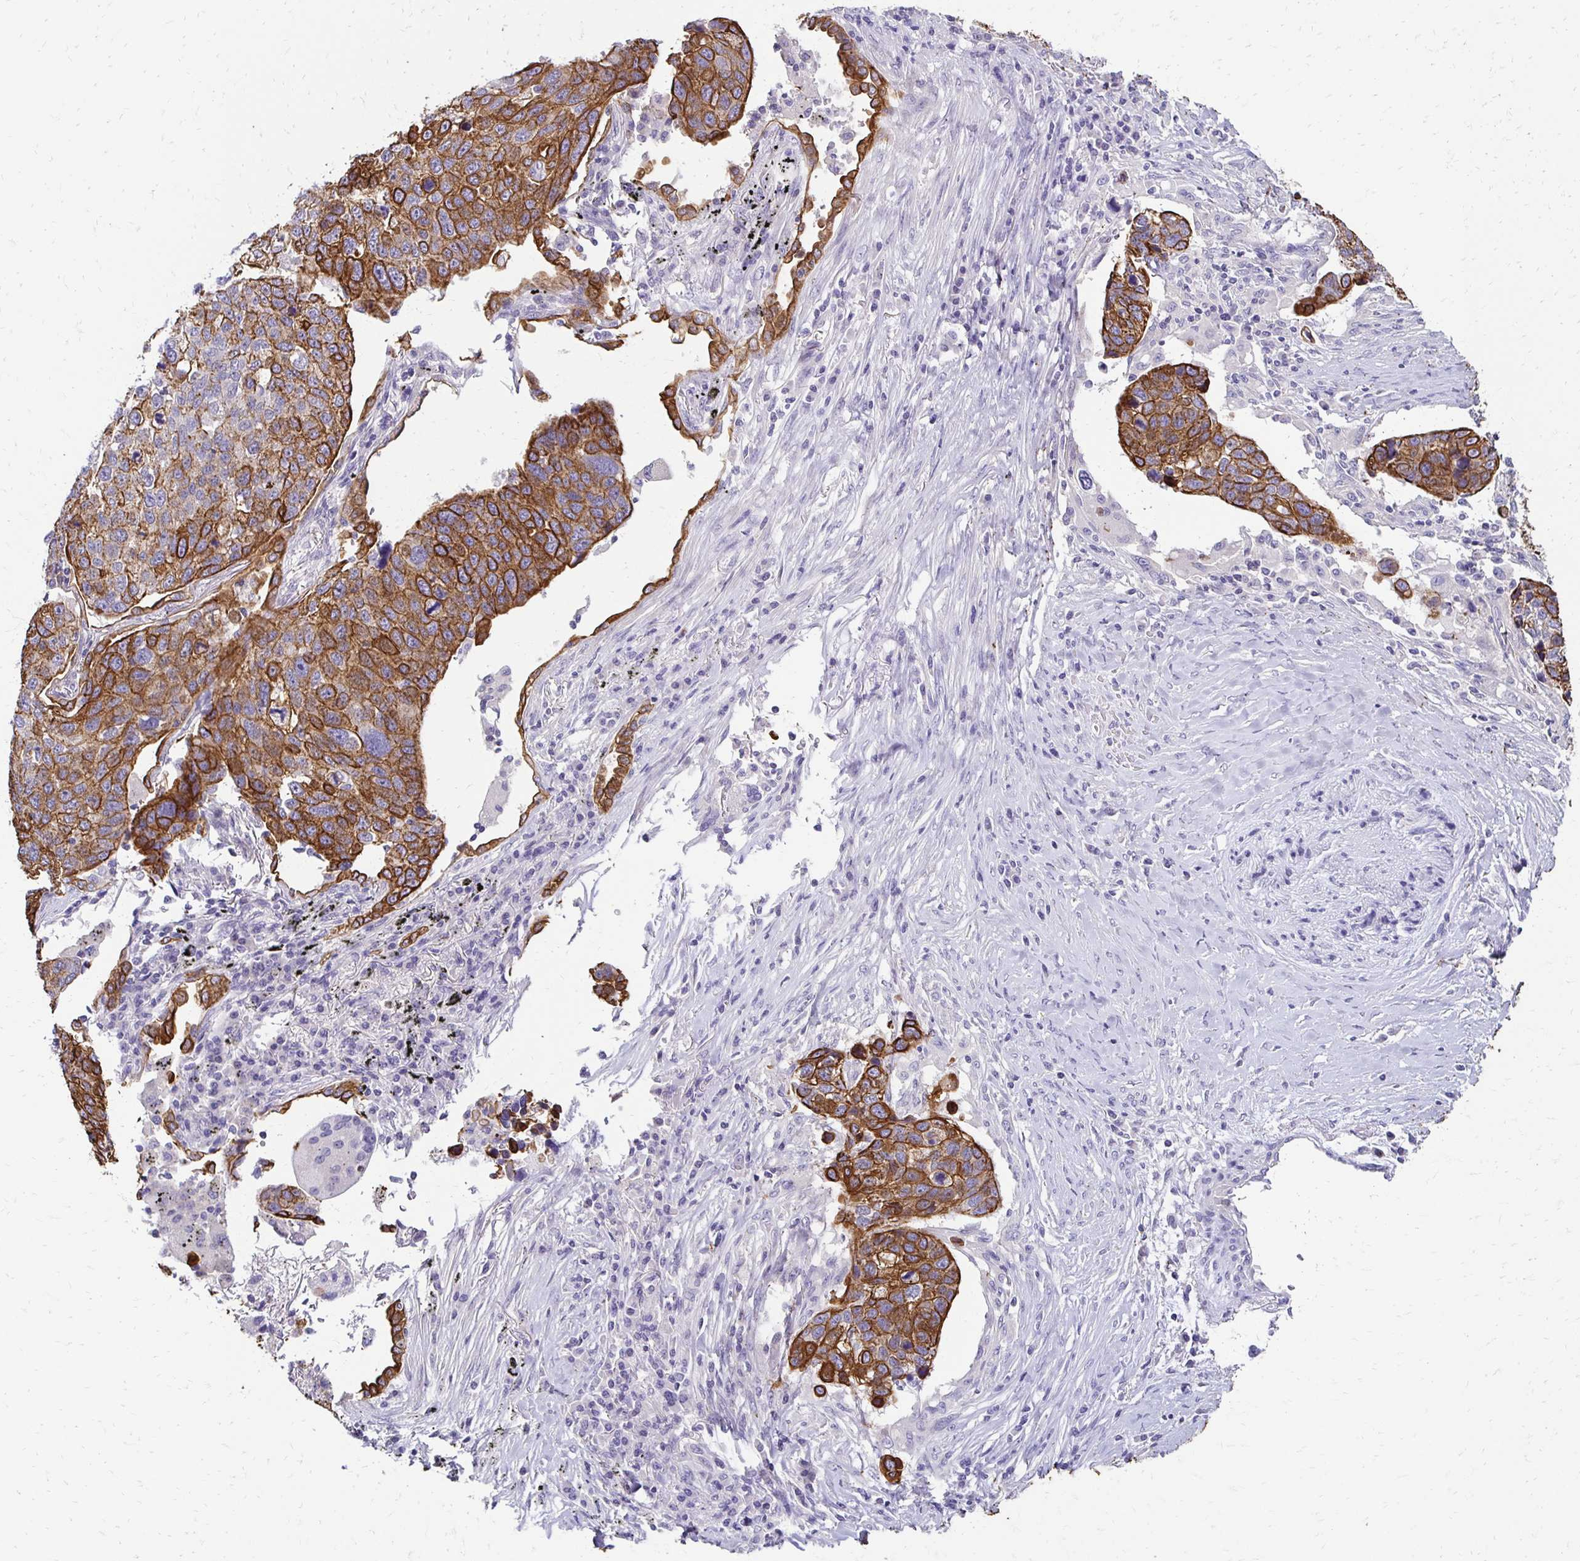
{"staining": {"intensity": "strong", "quantity": ">75%", "location": "cytoplasmic/membranous"}, "tissue": "lung cancer", "cell_type": "Tumor cells", "image_type": "cancer", "snomed": [{"axis": "morphology", "description": "Squamous cell carcinoma, NOS"}, {"axis": "topography", "description": "Lymph node"}, {"axis": "topography", "description": "Lung"}], "caption": "IHC staining of lung cancer, which displays high levels of strong cytoplasmic/membranous expression in approximately >75% of tumor cells indicating strong cytoplasmic/membranous protein positivity. The staining was performed using DAB (brown) for protein detection and nuclei were counterstained in hematoxylin (blue).", "gene": "C1QTNF2", "patient": {"sex": "male", "age": 61}}